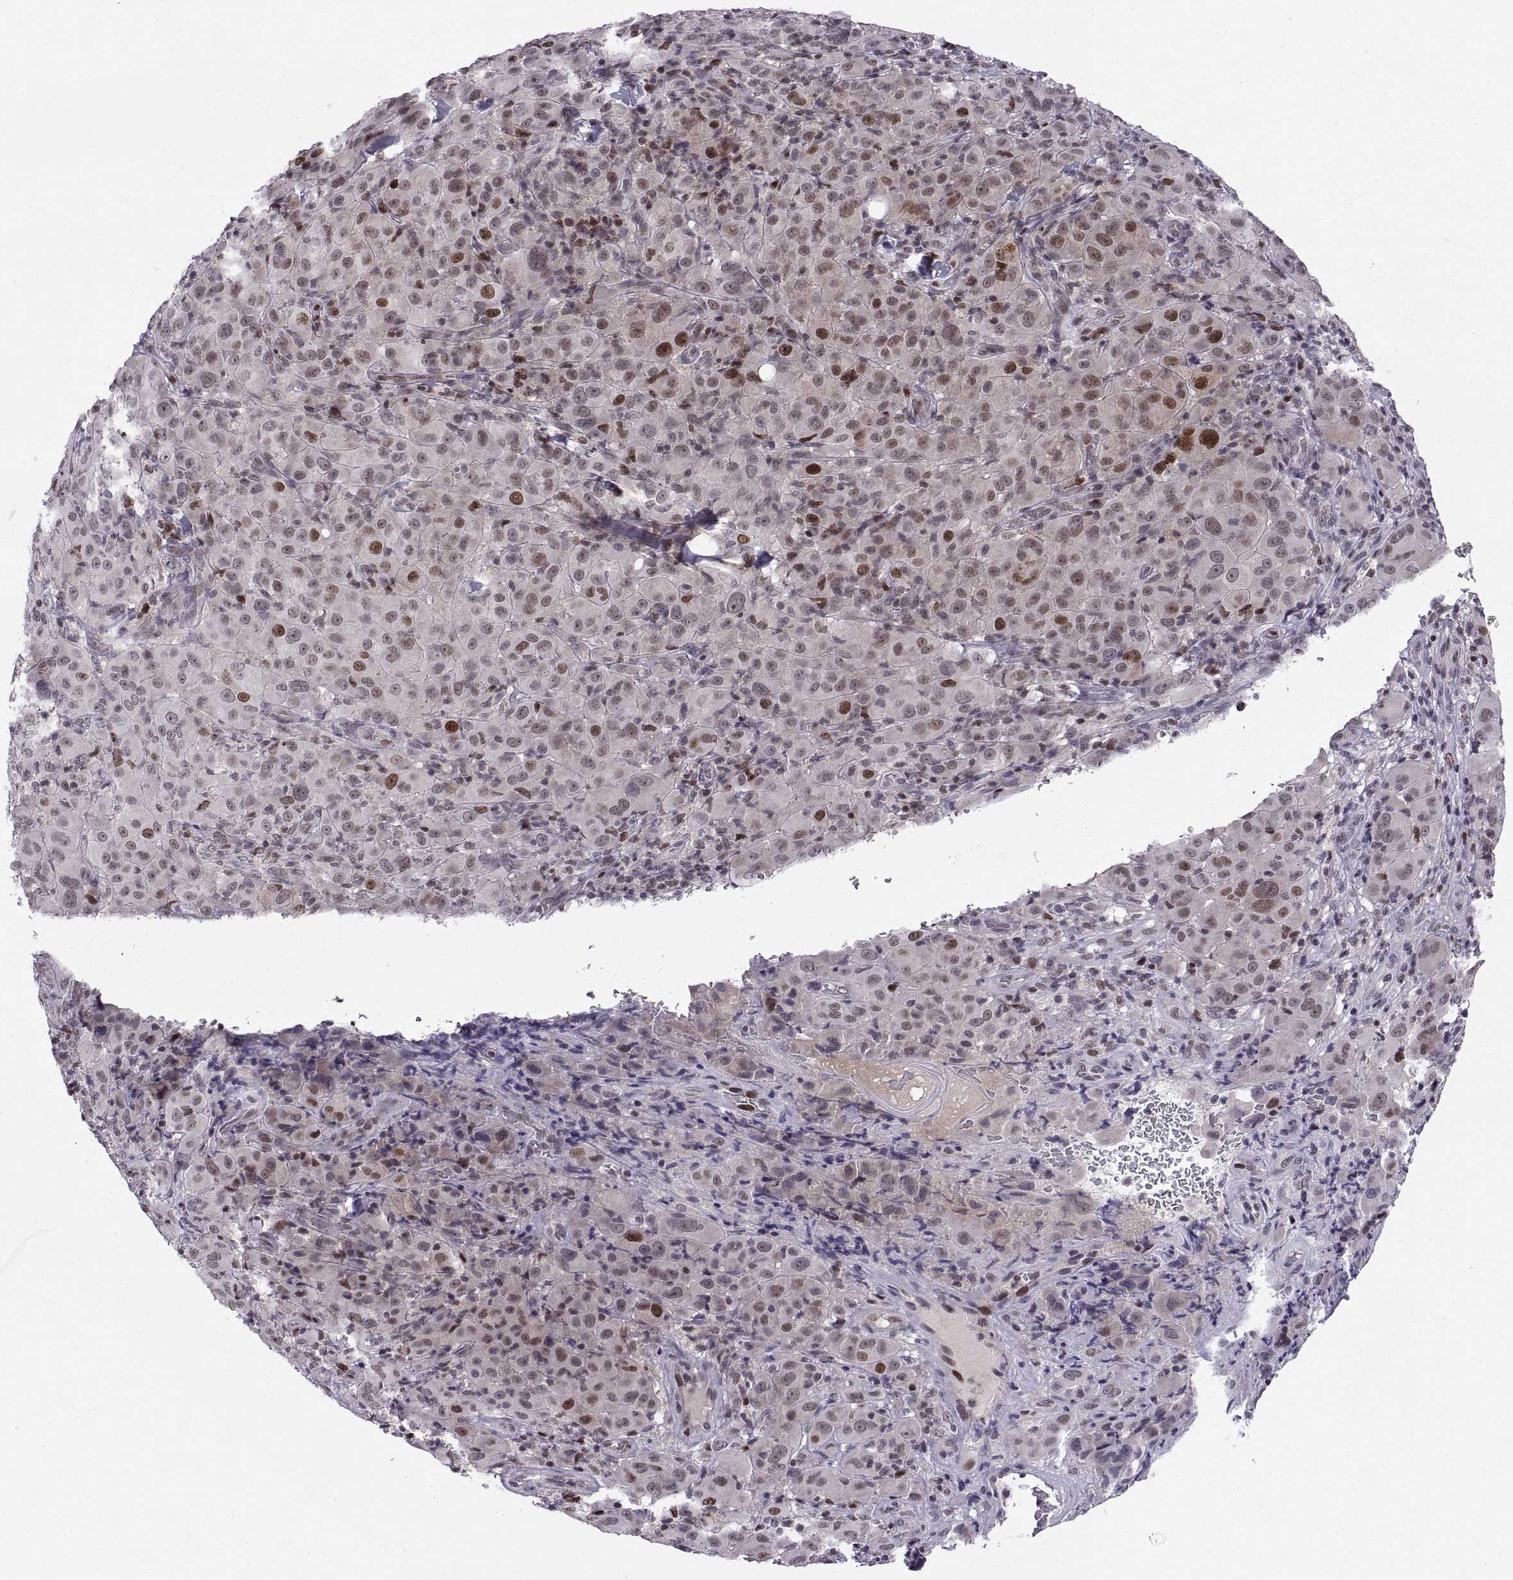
{"staining": {"intensity": "moderate", "quantity": "<25%", "location": "nuclear"}, "tissue": "melanoma", "cell_type": "Tumor cells", "image_type": "cancer", "snomed": [{"axis": "morphology", "description": "Malignant melanoma, NOS"}, {"axis": "topography", "description": "Skin"}], "caption": "The micrograph displays staining of malignant melanoma, revealing moderate nuclear protein positivity (brown color) within tumor cells. (DAB = brown stain, brightfield microscopy at high magnification).", "gene": "CHFR", "patient": {"sex": "female", "age": 87}}